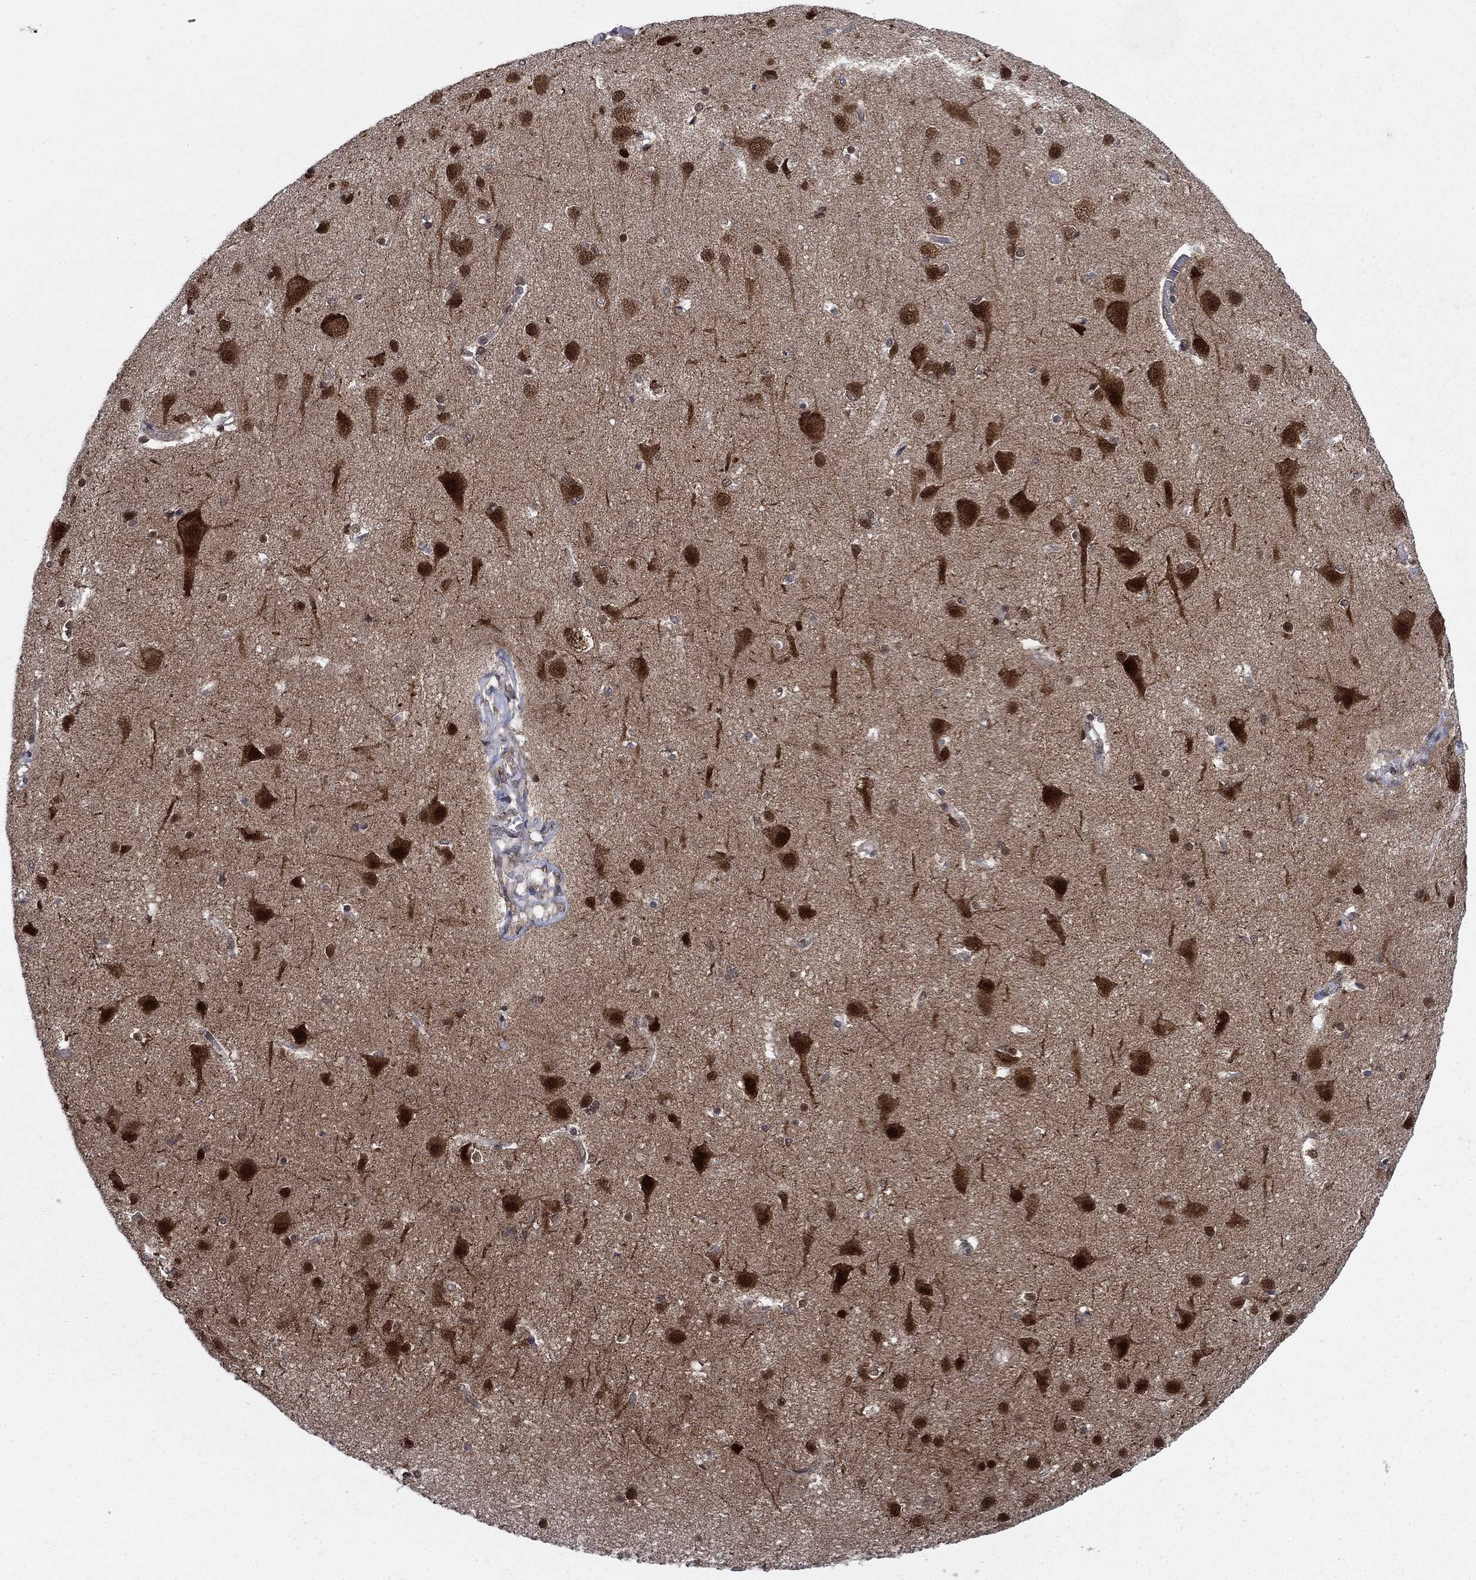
{"staining": {"intensity": "negative", "quantity": "none", "location": "none"}, "tissue": "cerebral cortex", "cell_type": "Endothelial cells", "image_type": "normal", "snomed": [{"axis": "morphology", "description": "Normal tissue, NOS"}, {"axis": "topography", "description": "Cerebral cortex"}], "caption": "High power microscopy histopathology image of an IHC photomicrograph of benign cerebral cortex, revealing no significant staining in endothelial cells.", "gene": "DNAJA1", "patient": {"sex": "male", "age": 37}}